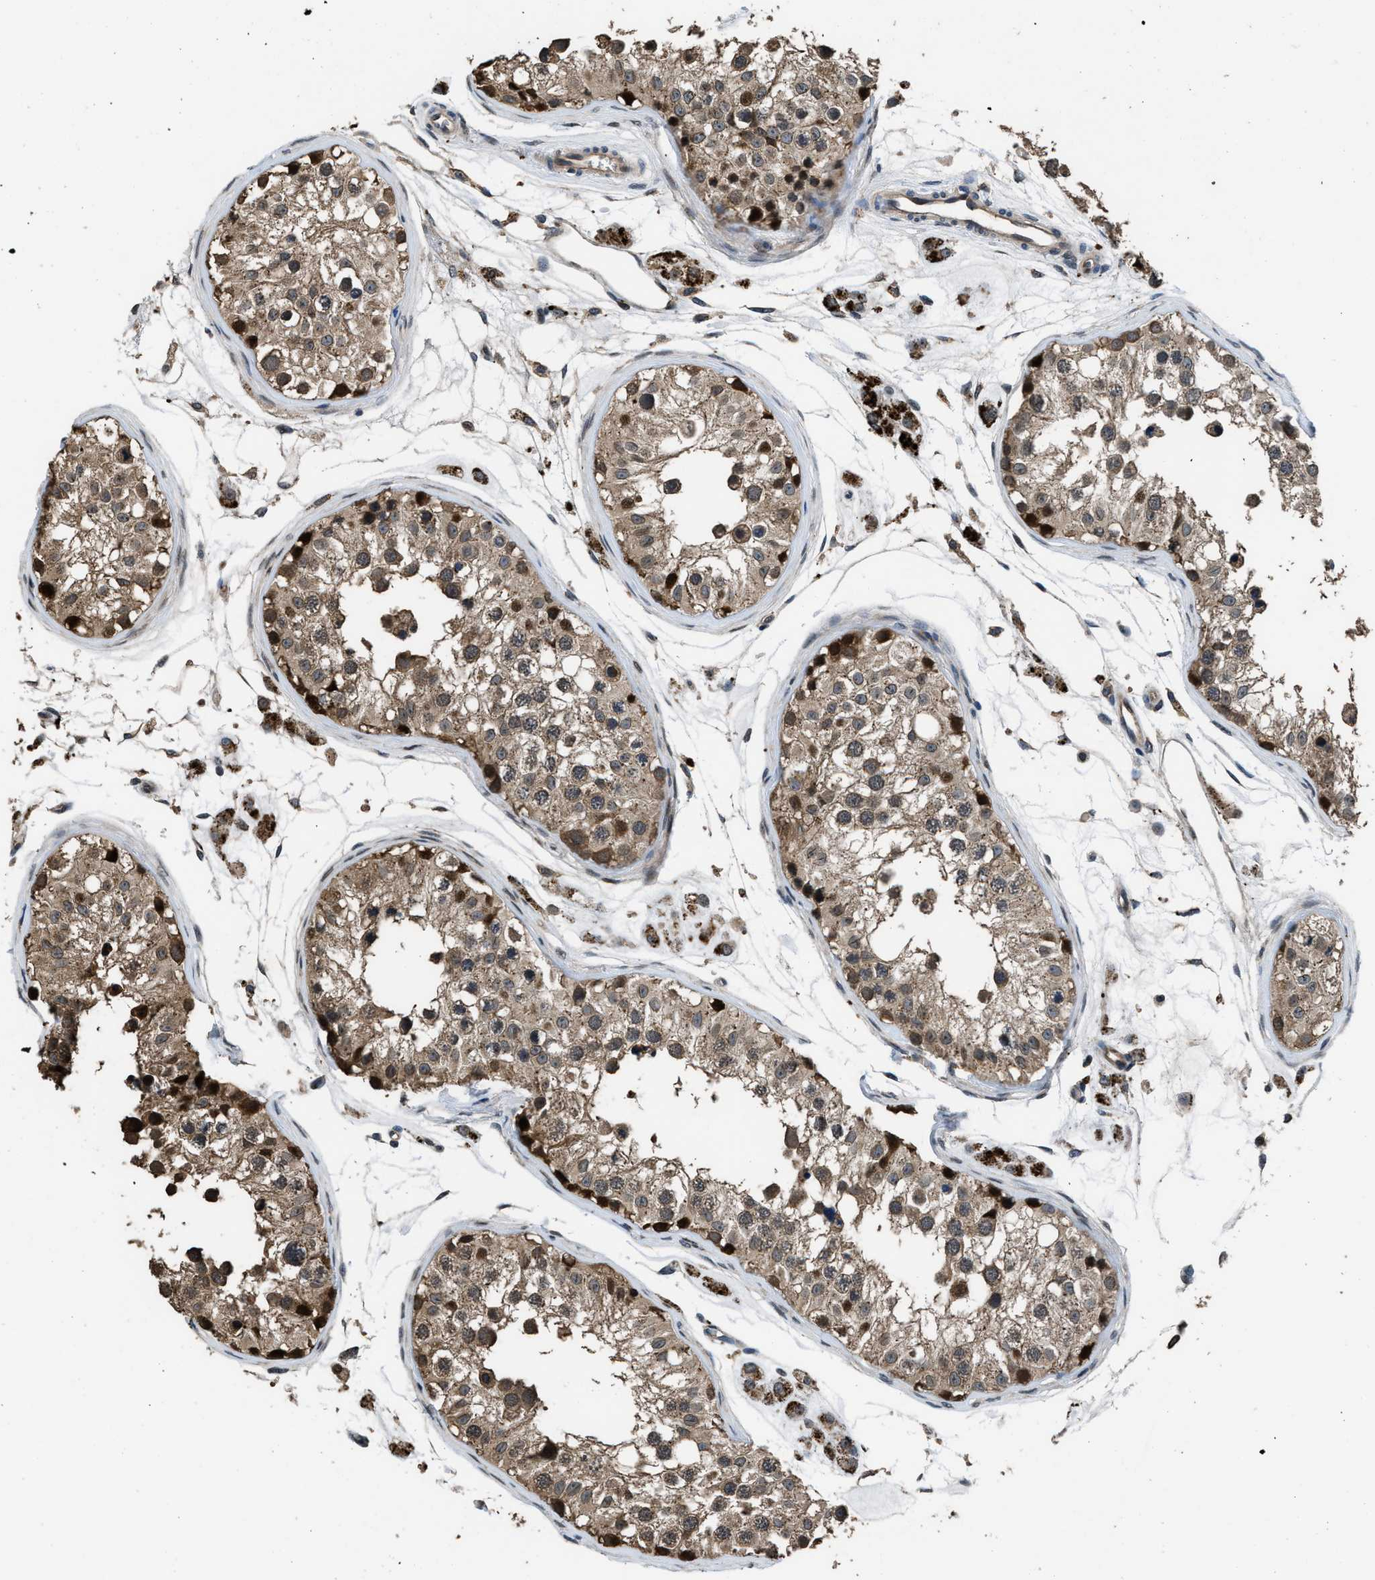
{"staining": {"intensity": "moderate", "quantity": ">75%", "location": "cytoplasmic/membranous,nuclear"}, "tissue": "testis", "cell_type": "Cells in seminiferous ducts", "image_type": "normal", "snomed": [{"axis": "morphology", "description": "Normal tissue, NOS"}, {"axis": "morphology", "description": "Adenocarcinoma, metastatic, NOS"}, {"axis": "topography", "description": "Testis"}], "caption": "Immunohistochemical staining of unremarkable human testis shows medium levels of moderate cytoplasmic/membranous,nuclear staining in approximately >75% of cells in seminiferous ducts.", "gene": "CTBS", "patient": {"sex": "male", "age": 26}}